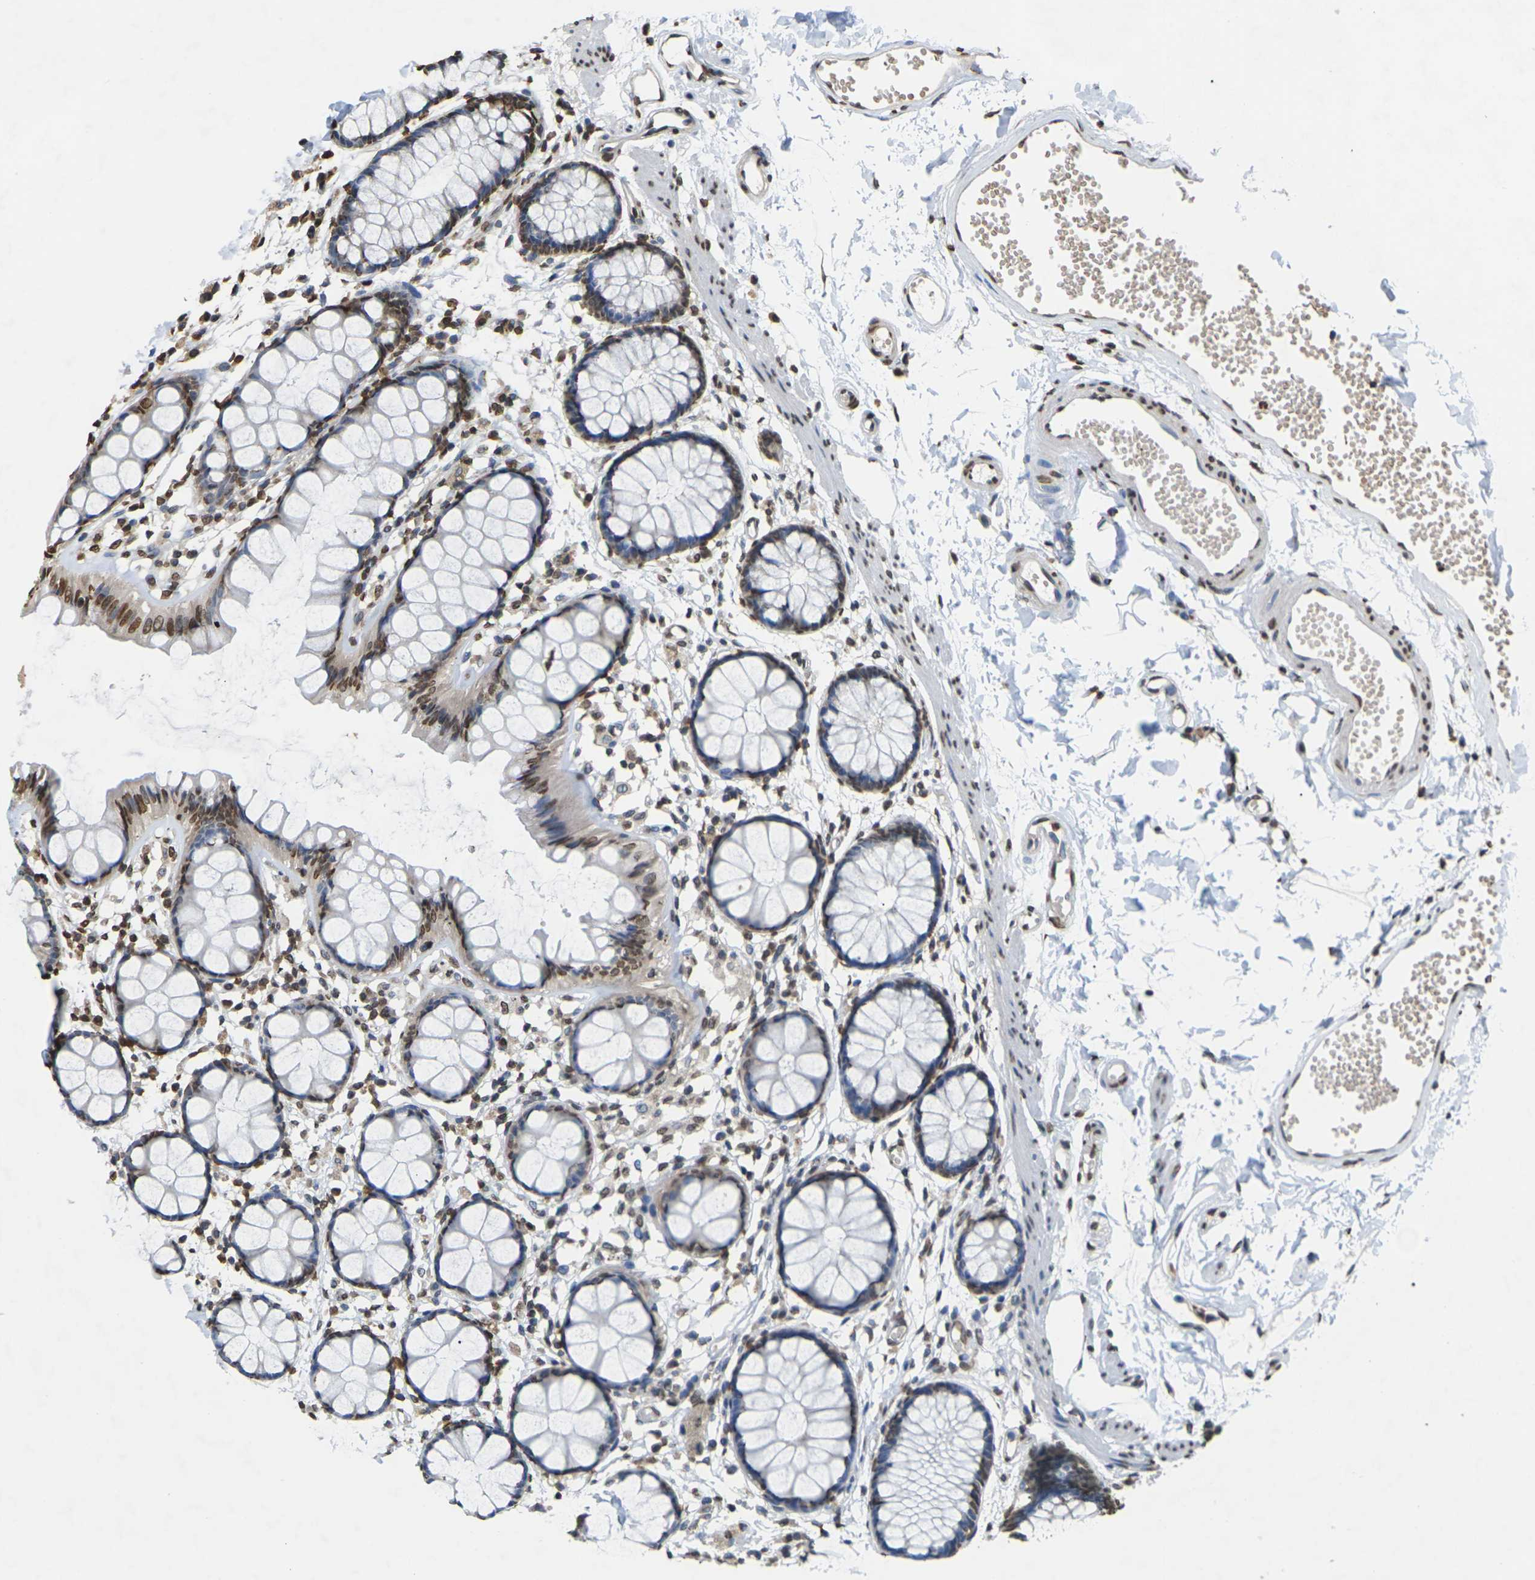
{"staining": {"intensity": "moderate", "quantity": "25%-75%", "location": "nuclear"}, "tissue": "rectum", "cell_type": "Glandular cells", "image_type": "normal", "snomed": [{"axis": "morphology", "description": "Normal tissue, NOS"}, {"axis": "topography", "description": "Rectum"}], "caption": "Brown immunohistochemical staining in unremarkable rectum reveals moderate nuclear staining in about 25%-75% of glandular cells. (Stains: DAB in brown, nuclei in blue, Microscopy: brightfield microscopy at high magnification).", "gene": "EMSY", "patient": {"sex": "female", "age": 66}}